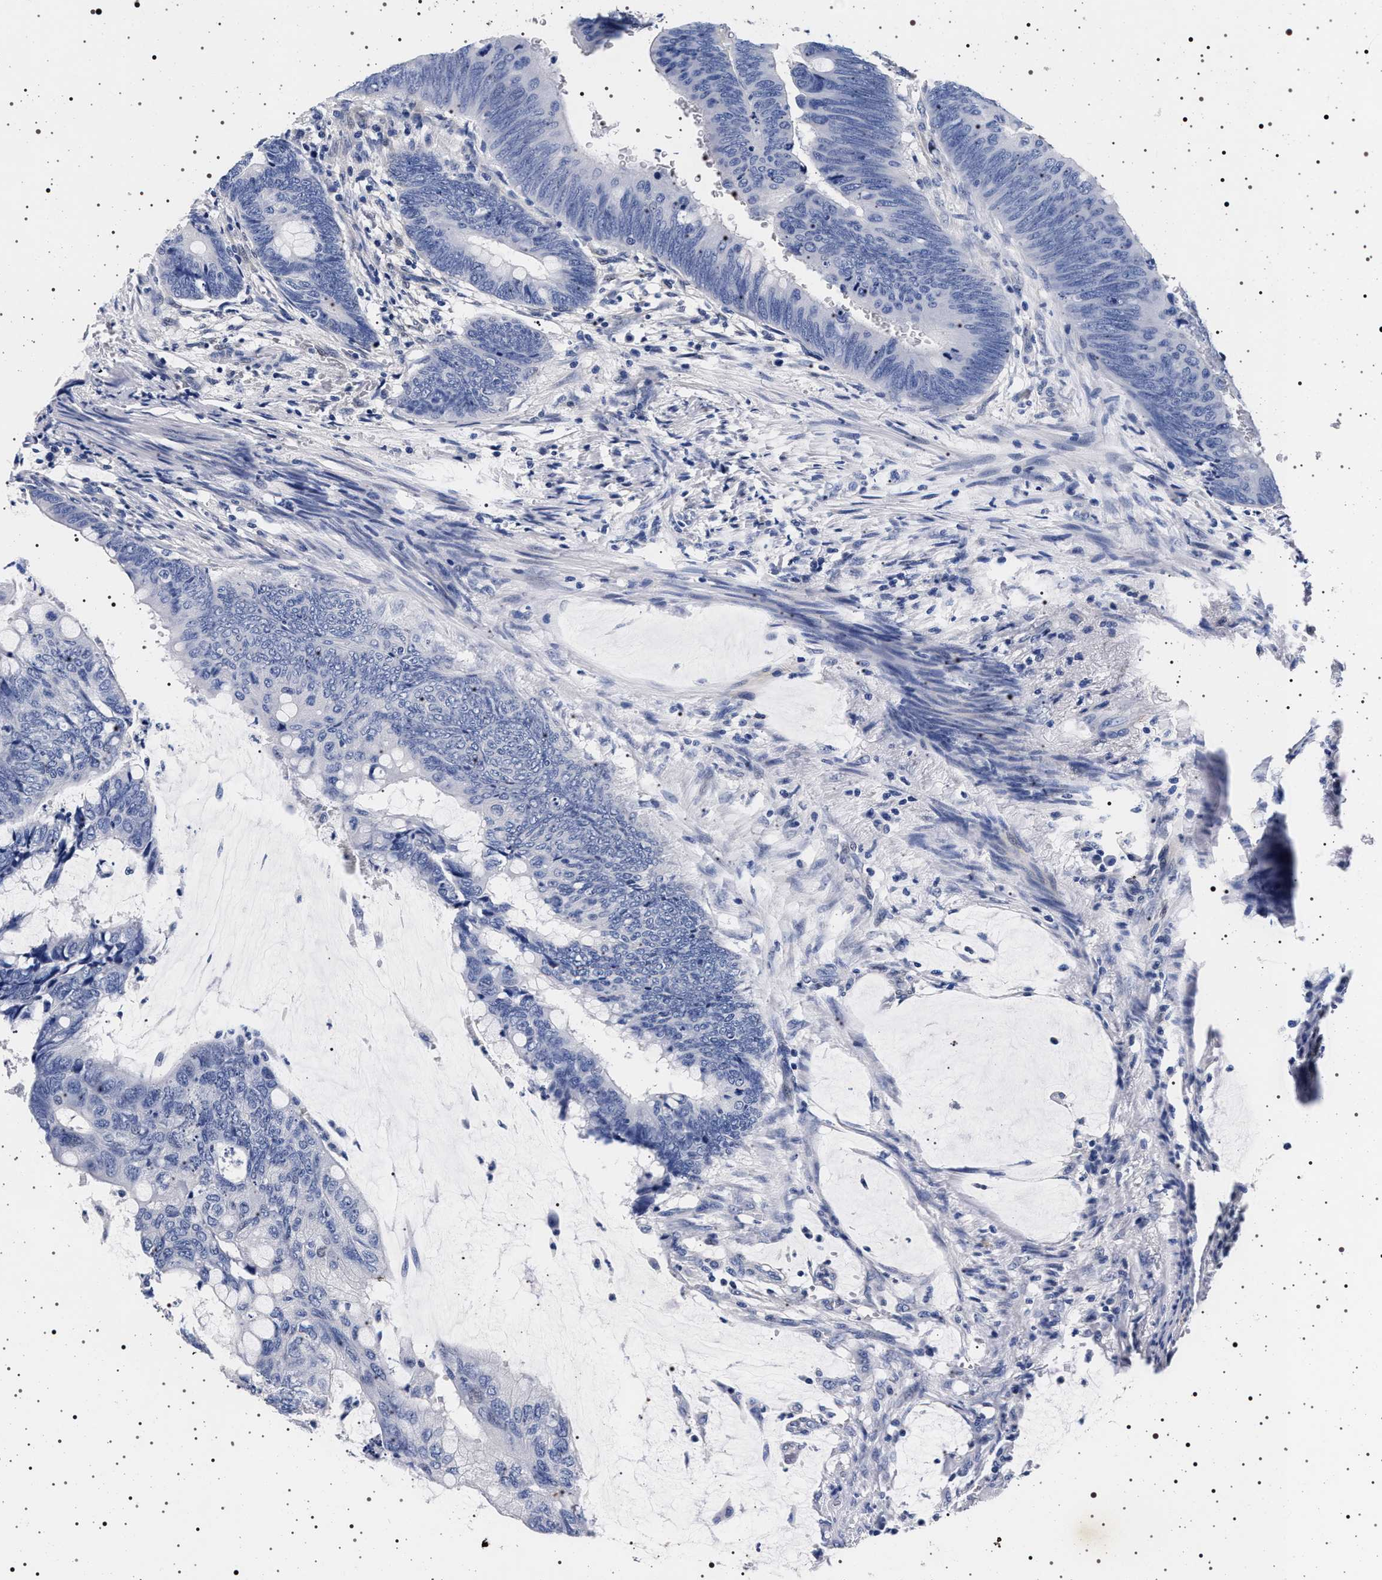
{"staining": {"intensity": "negative", "quantity": "none", "location": "none"}, "tissue": "colorectal cancer", "cell_type": "Tumor cells", "image_type": "cancer", "snomed": [{"axis": "morphology", "description": "Normal tissue, NOS"}, {"axis": "morphology", "description": "Adenocarcinoma, NOS"}, {"axis": "topography", "description": "Rectum"}, {"axis": "topography", "description": "Peripheral nerve tissue"}], "caption": "A micrograph of human adenocarcinoma (colorectal) is negative for staining in tumor cells.", "gene": "MAPK10", "patient": {"sex": "male", "age": 92}}